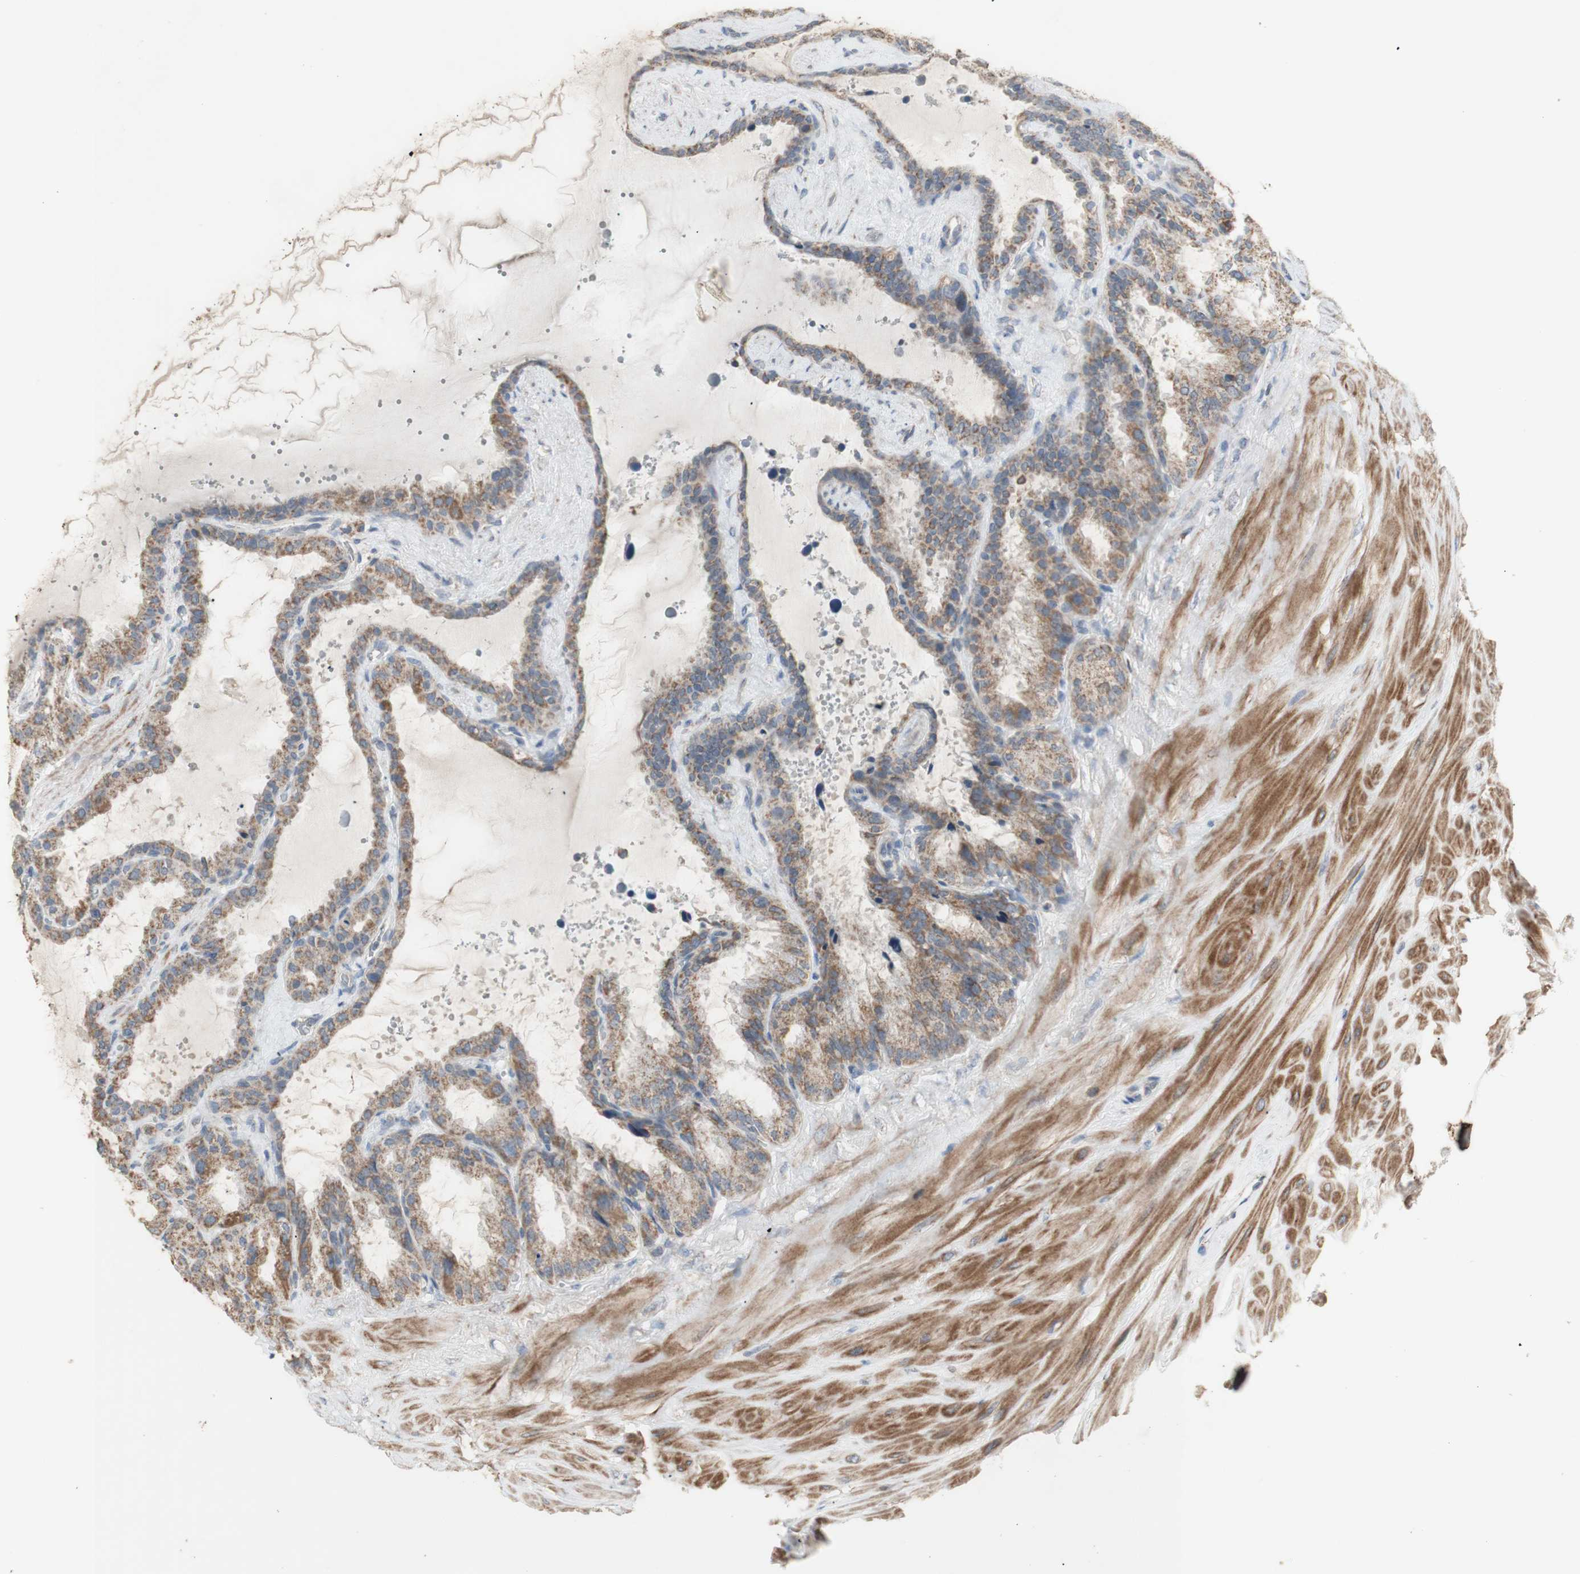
{"staining": {"intensity": "moderate", "quantity": ">75%", "location": "cytoplasmic/membranous"}, "tissue": "seminal vesicle", "cell_type": "Glandular cells", "image_type": "normal", "snomed": [{"axis": "morphology", "description": "Normal tissue, NOS"}, {"axis": "topography", "description": "Seminal veicle"}], "caption": "Approximately >75% of glandular cells in benign human seminal vesicle reveal moderate cytoplasmic/membranous protein staining as visualized by brown immunohistochemical staining.", "gene": "PTGIS", "patient": {"sex": "male", "age": 46}}